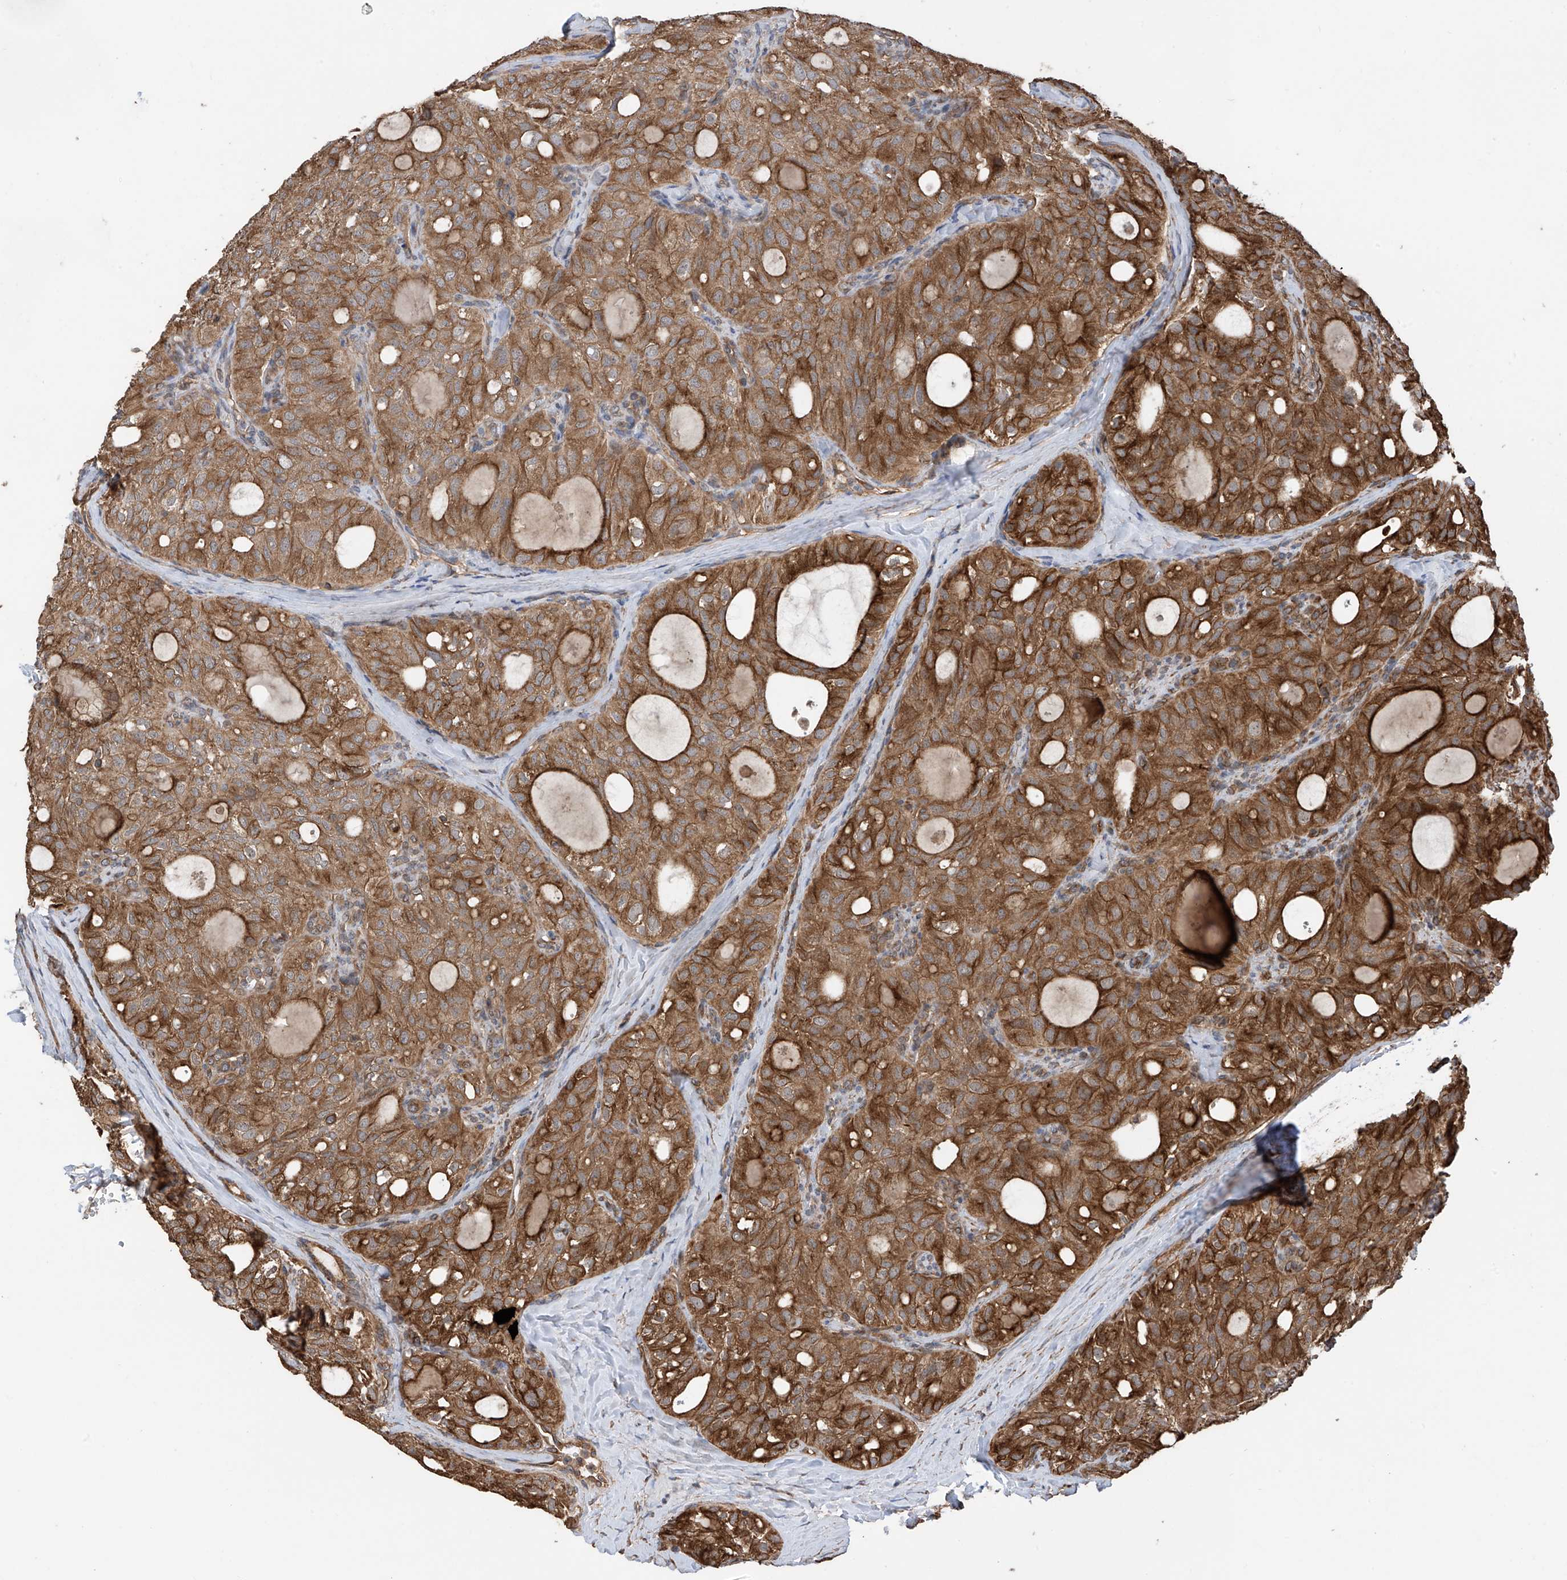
{"staining": {"intensity": "strong", "quantity": ">75%", "location": "cytoplasmic/membranous"}, "tissue": "thyroid cancer", "cell_type": "Tumor cells", "image_type": "cancer", "snomed": [{"axis": "morphology", "description": "Follicular adenoma carcinoma, NOS"}, {"axis": "topography", "description": "Thyroid gland"}], "caption": "Follicular adenoma carcinoma (thyroid) stained with a protein marker shows strong staining in tumor cells.", "gene": "RPAIN", "patient": {"sex": "male", "age": 75}}